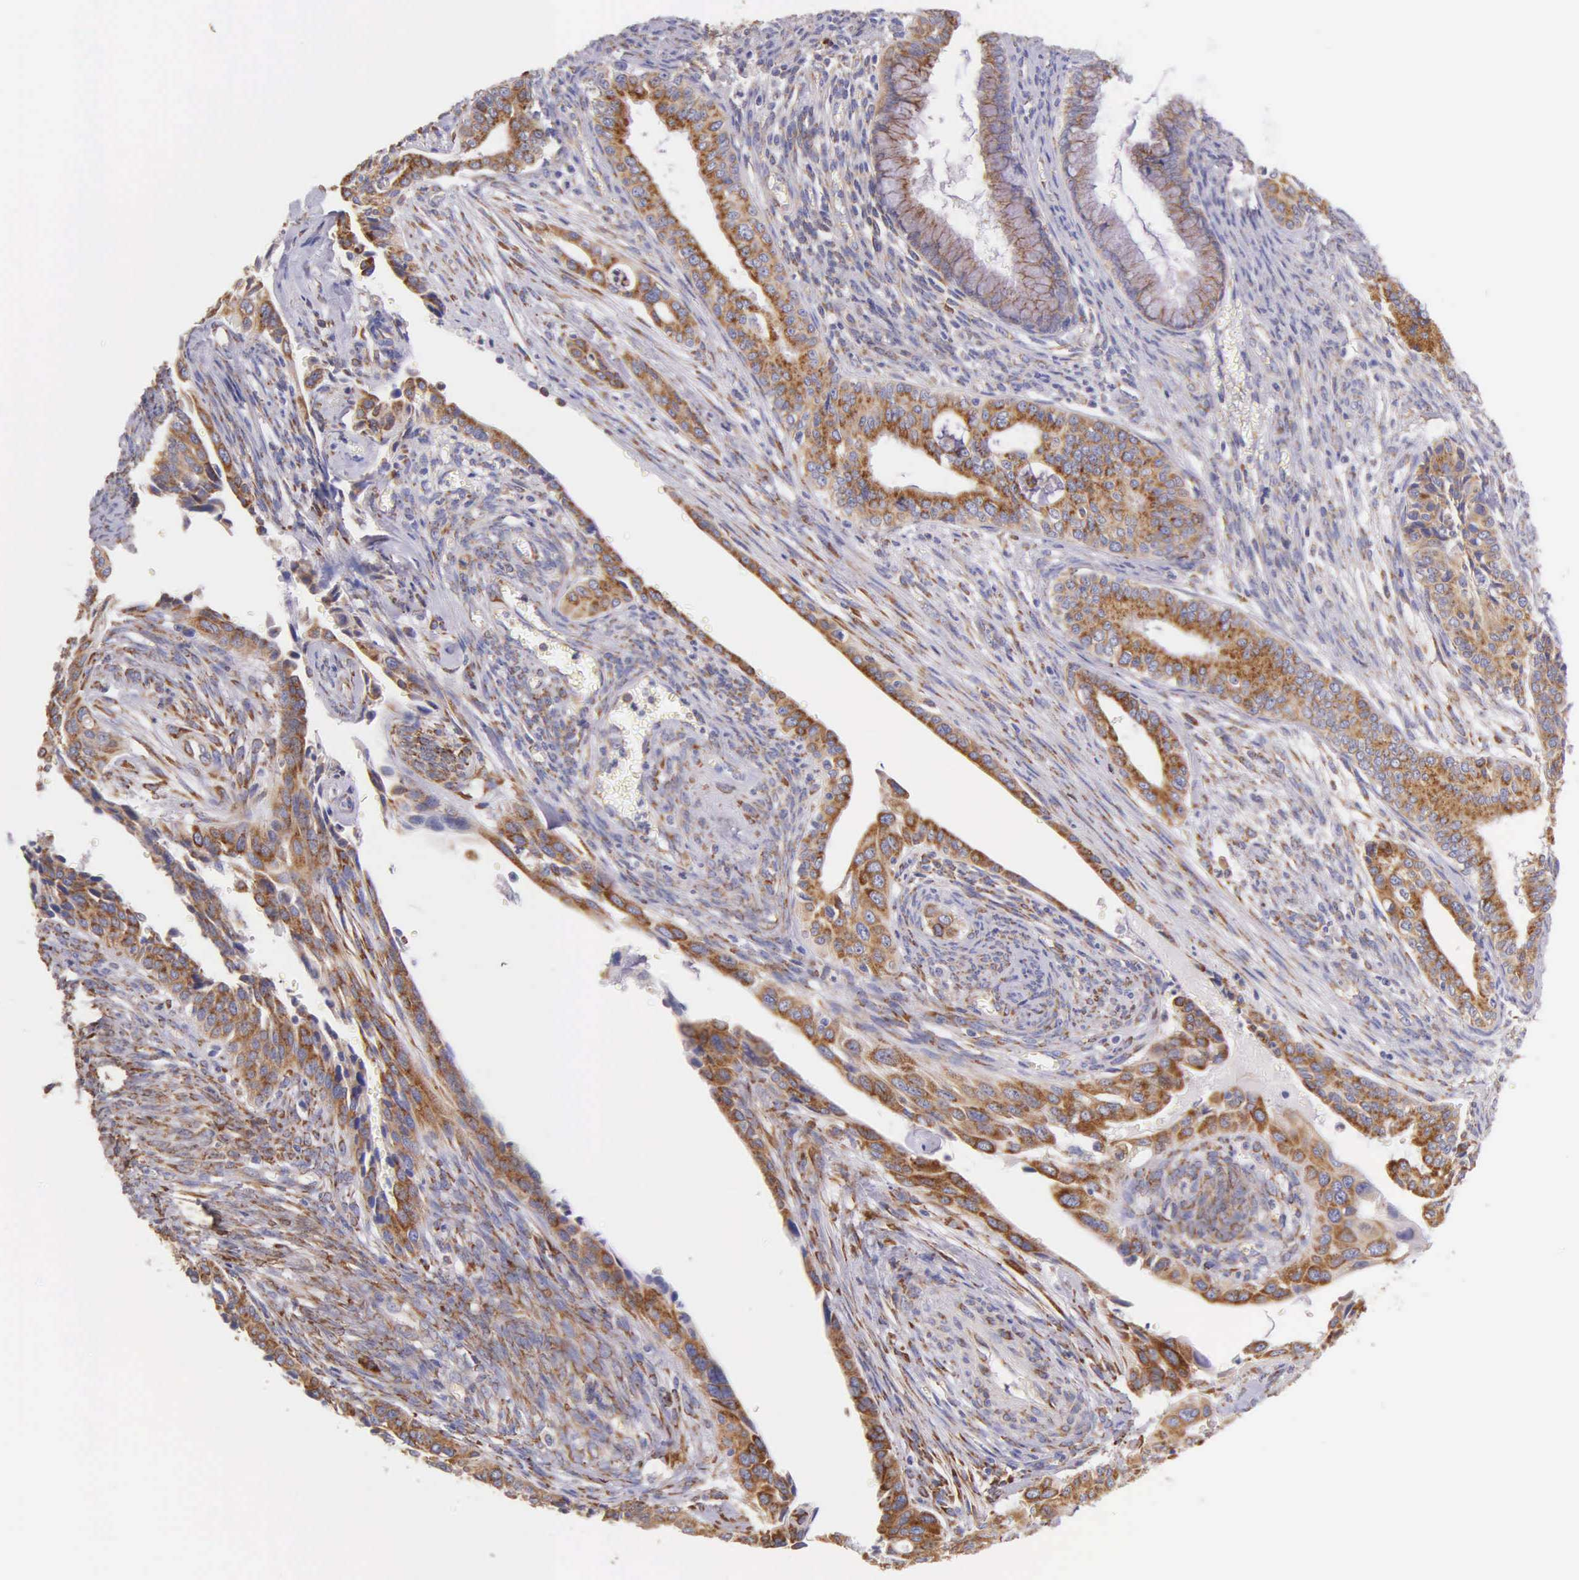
{"staining": {"intensity": "strong", "quantity": ">75%", "location": "cytoplasmic/membranous"}, "tissue": "cervical cancer", "cell_type": "Tumor cells", "image_type": "cancer", "snomed": [{"axis": "morphology", "description": "Squamous cell carcinoma, NOS"}, {"axis": "topography", "description": "Cervix"}], "caption": "Squamous cell carcinoma (cervical) stained for a protein demonstrates strong cytoplasmic/membranous positivity in tumor cells. (brown staining indicates protein expression, while blue staining denotes nuclei).", "gene": "CKAP4", "patient": {"sex": "female", "age": 34}}